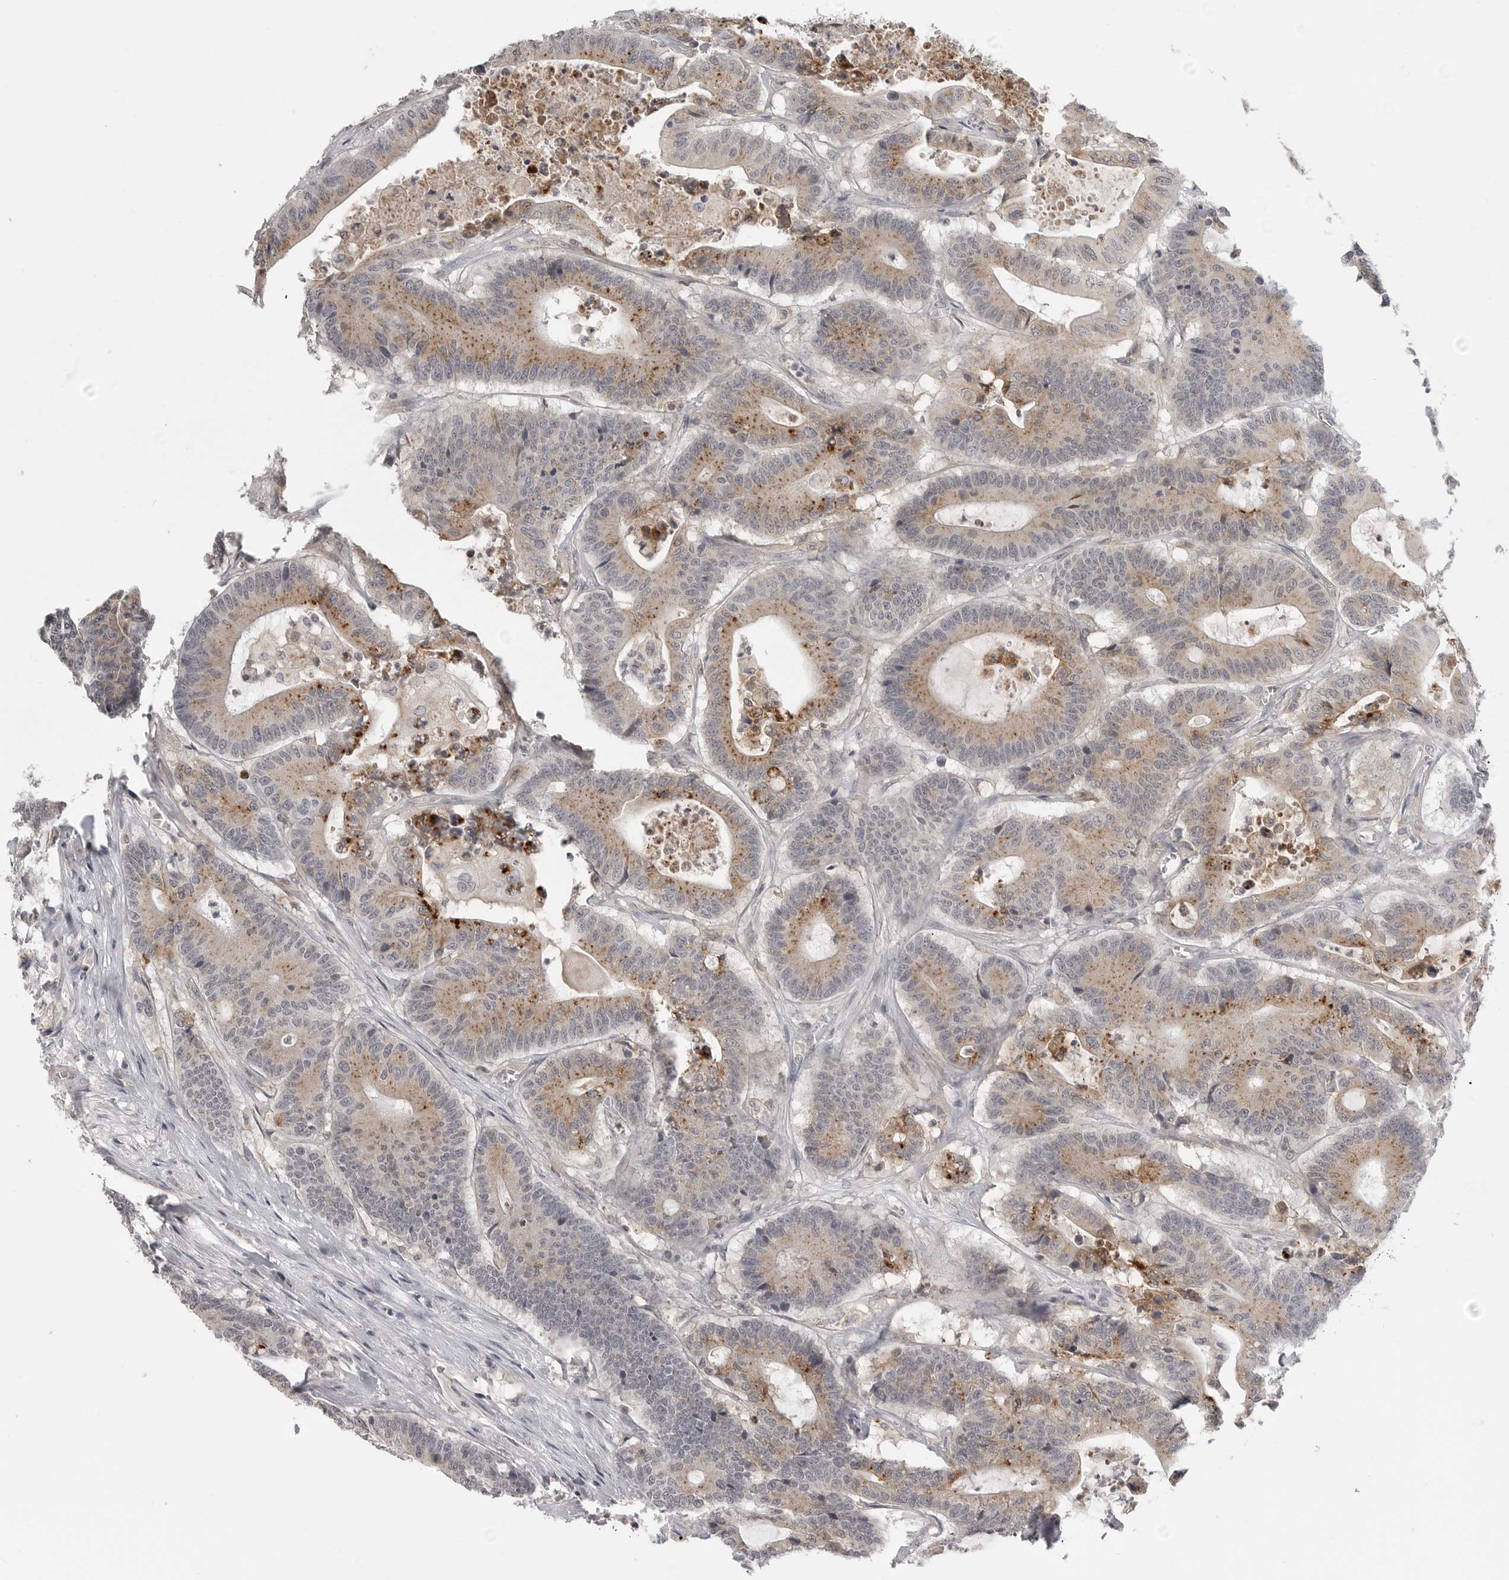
{"staining": {"intensity": "moderate", "quantity": ">75%", "location": "cytoplasmic/membranous"}, "tissue": "colorectal cancer", "cell_type": "Tumor cells", "image_type": "cancer", "snomed": [{"axis": "morphology", "description": "Adenocarcinoma, NOS"}, {"axis": "topography", "description": "Colon"}], "caption": "Immunohistochemical staining of human colorectal cancer (adenocarcinoma) exhibits medium levels of moderate cytoplasmic/membranous protein positivity in approximately >75% of tumor cells.", "gene": "IFNGR1", "patient": {"sex": "female", "age": 84}}